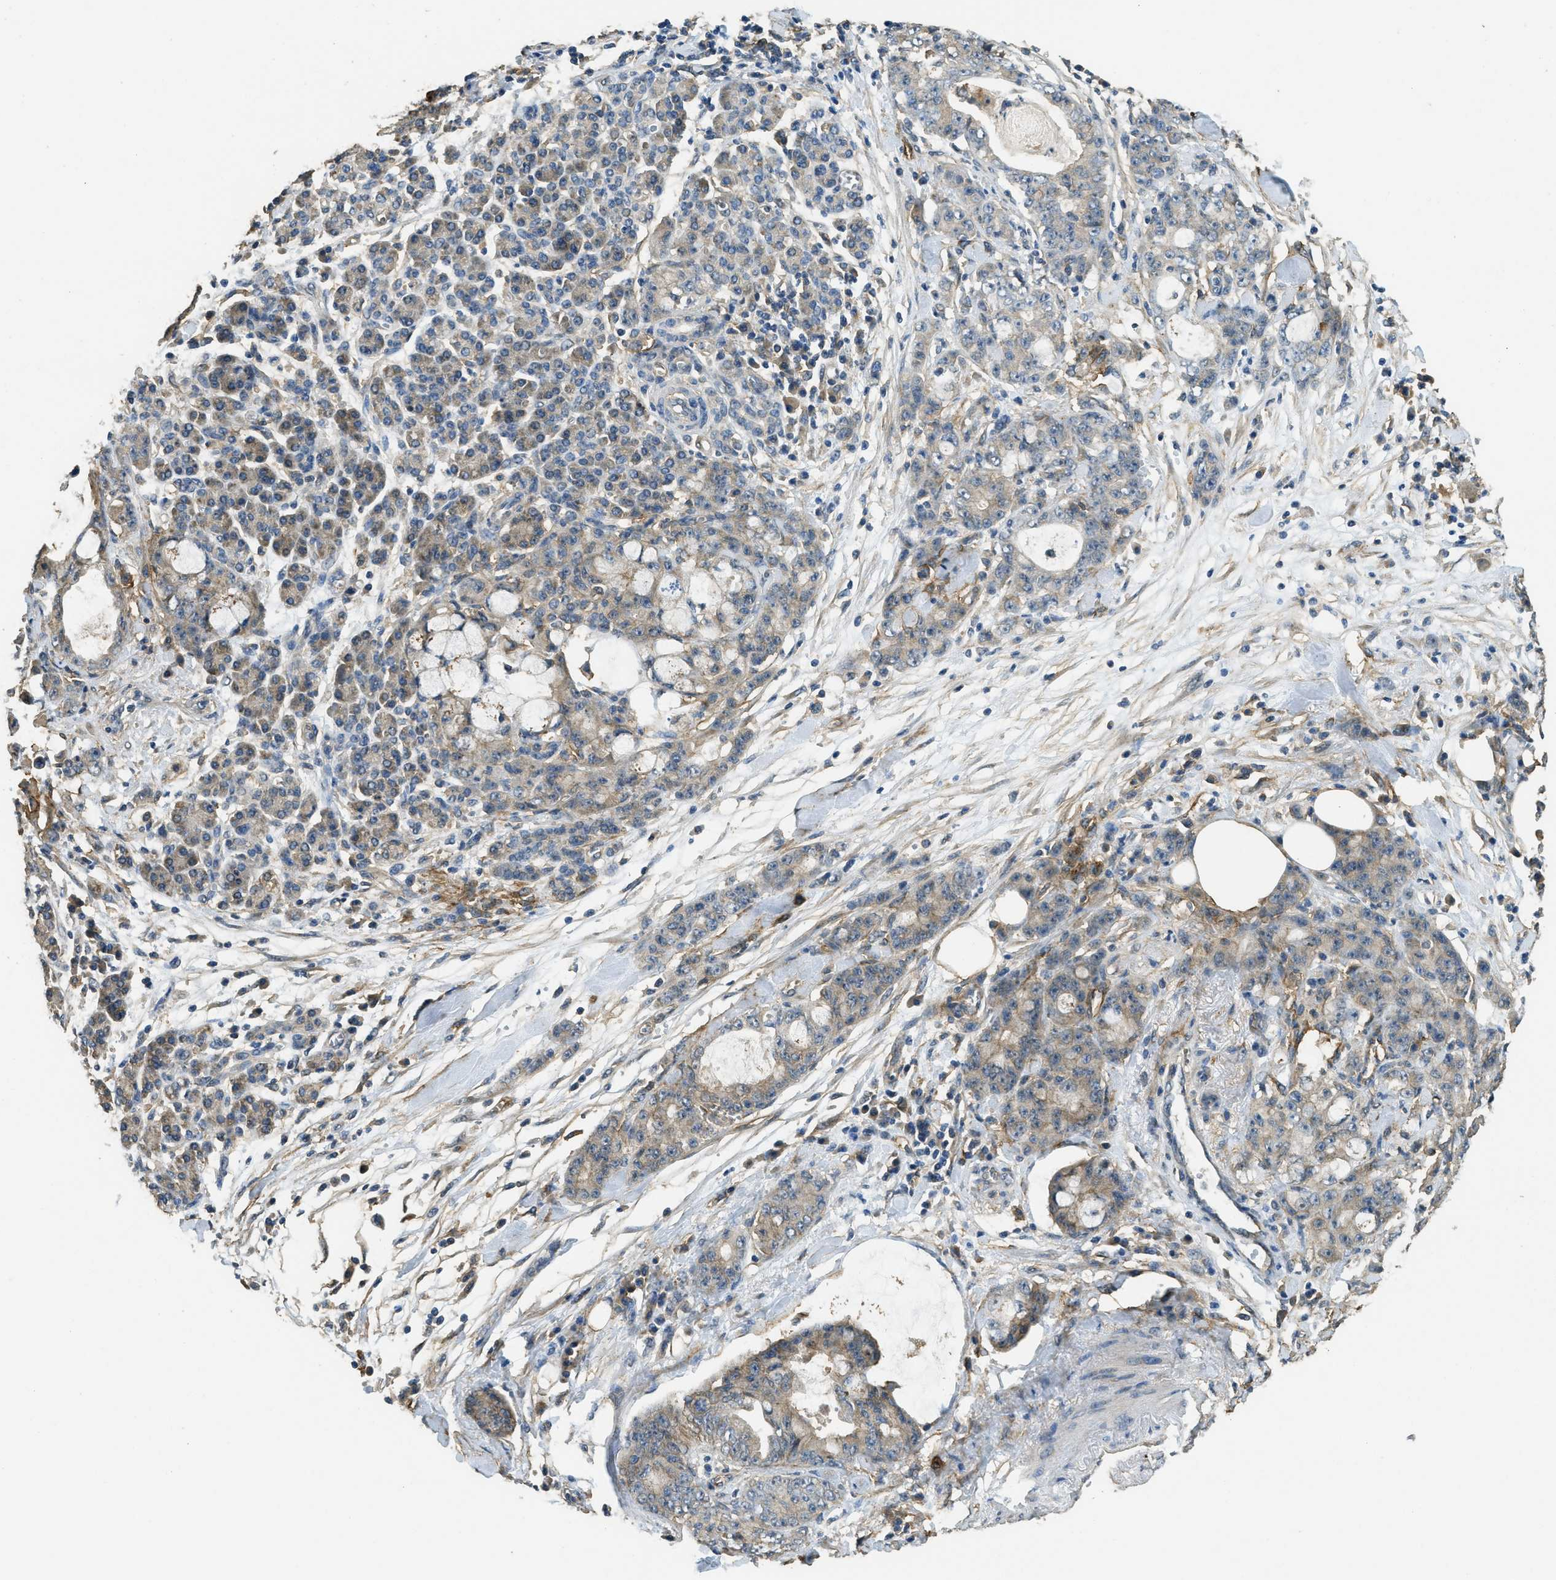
{"staining": {"intensity": "weak", "quantity": "25%-75%", "location": "cytoplasmic/membranous"}, "tissue": "pancreatic cancer", "cell_type": "Tumor cells", "image_type": "cancer", "snomed": [{"axis": "morphology", "description": "Adenocarcinoma, NOS"}, {"axis": "topography", "description": "Pancreas"}], "caption": "This is an image of IHC staining of pancreatic cancer, which shows weak expression in the cytoplasmic/membranous of tumor cells.", "gene": "CD276", "patient": {"sex": "female", "age": 73}}